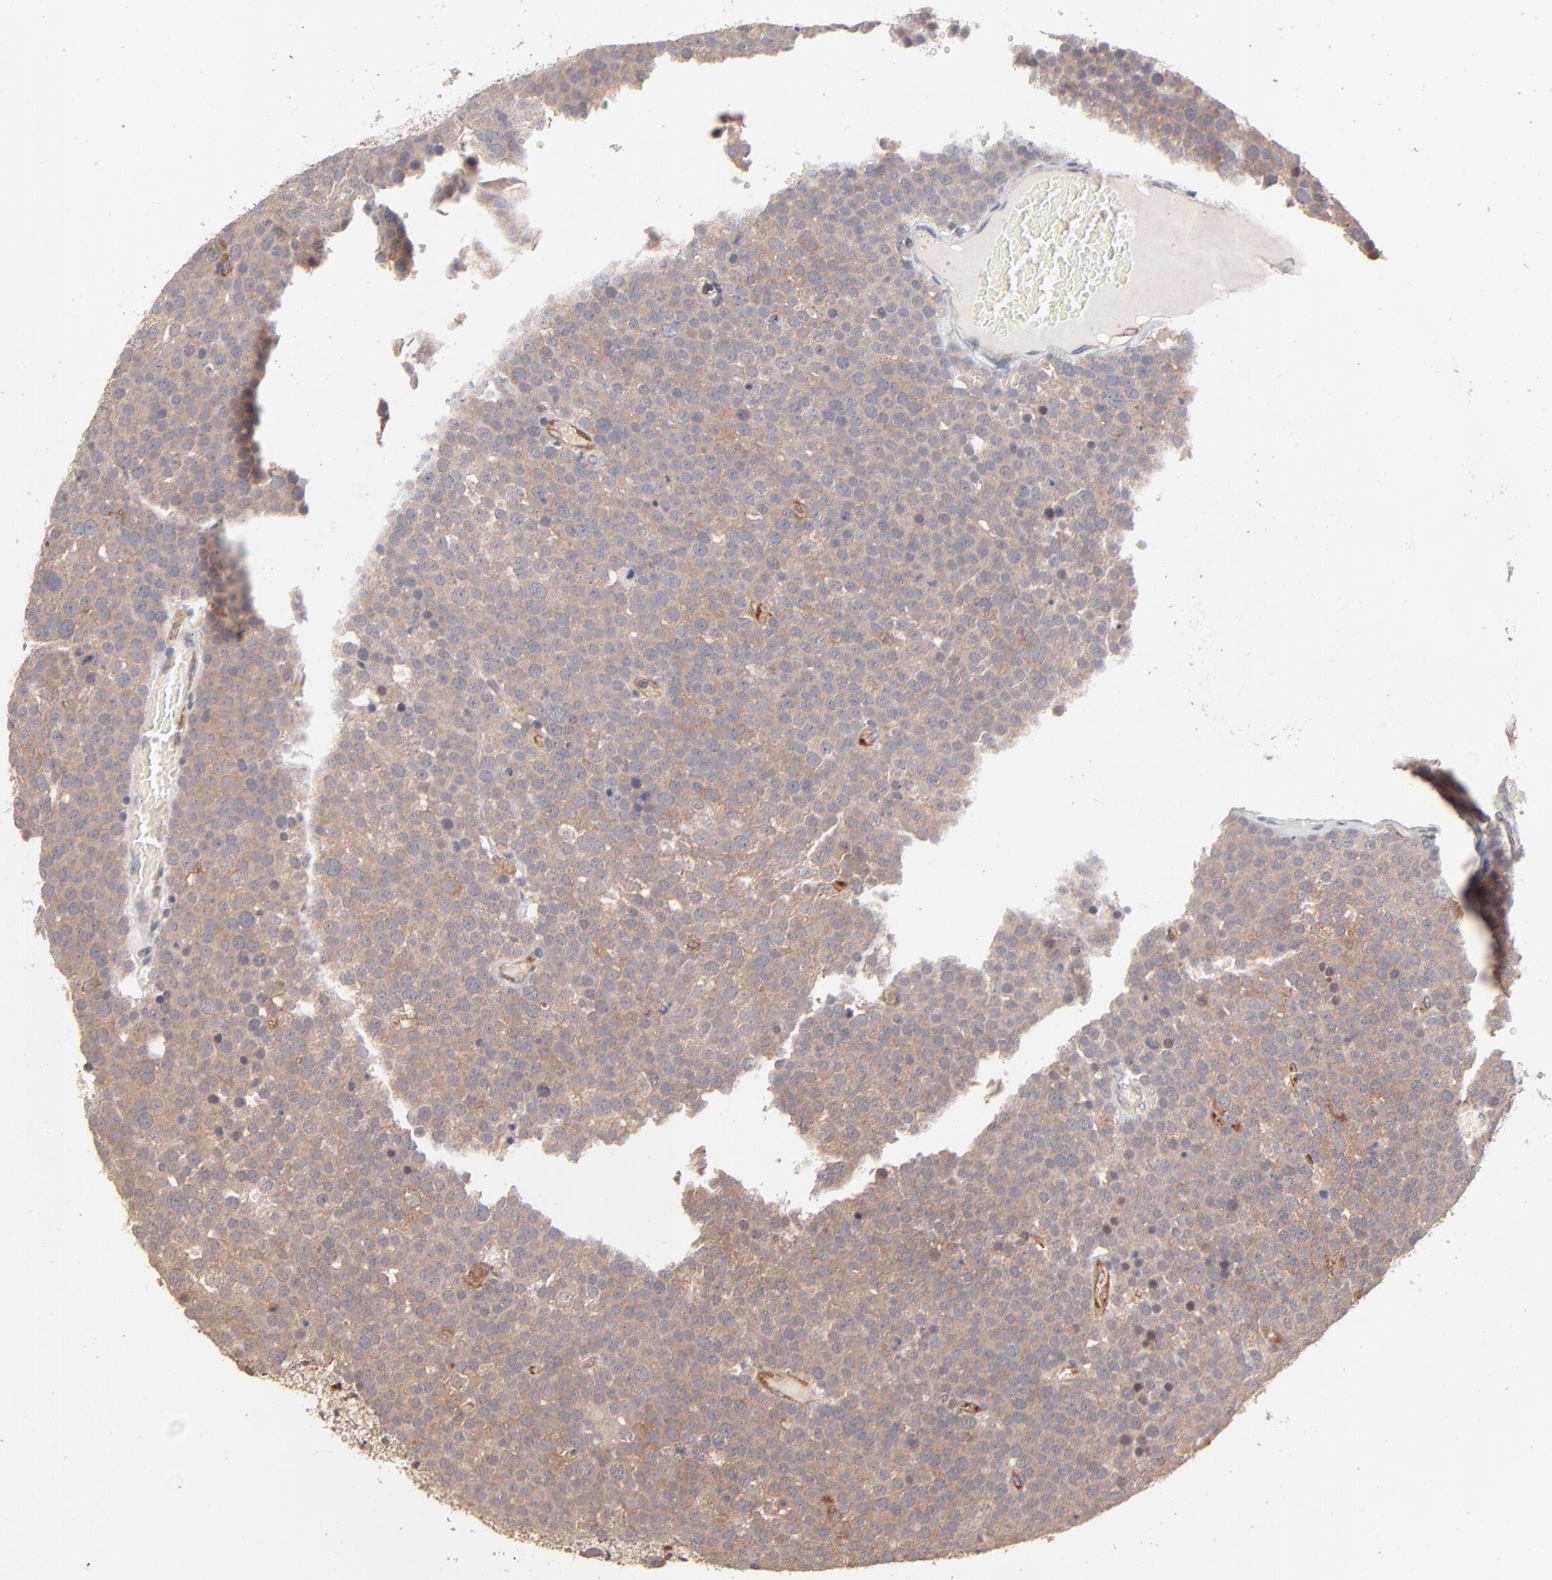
{"staining": {"intensity": "weak", "quantity": ">75%", "location": "cytoplasmic/membranous"}, "tissue": "testis cancer", "cell_type": "Tumor cells", "image_type": "cancer", "snomed": [{"axis": "morphology", "description": "Seminoma, NOS"}, {"axis": "topography", "description": "Testis"}], "caption": "Immunohistochemical staining of human seminoma (testis) demonstrates low levels of weak cytoplasmic/membranous protein expression in approximately >75% of tumor cells.", "gene": "IVNS1ABP", "patient": {"sex": "male", "age": 71}}